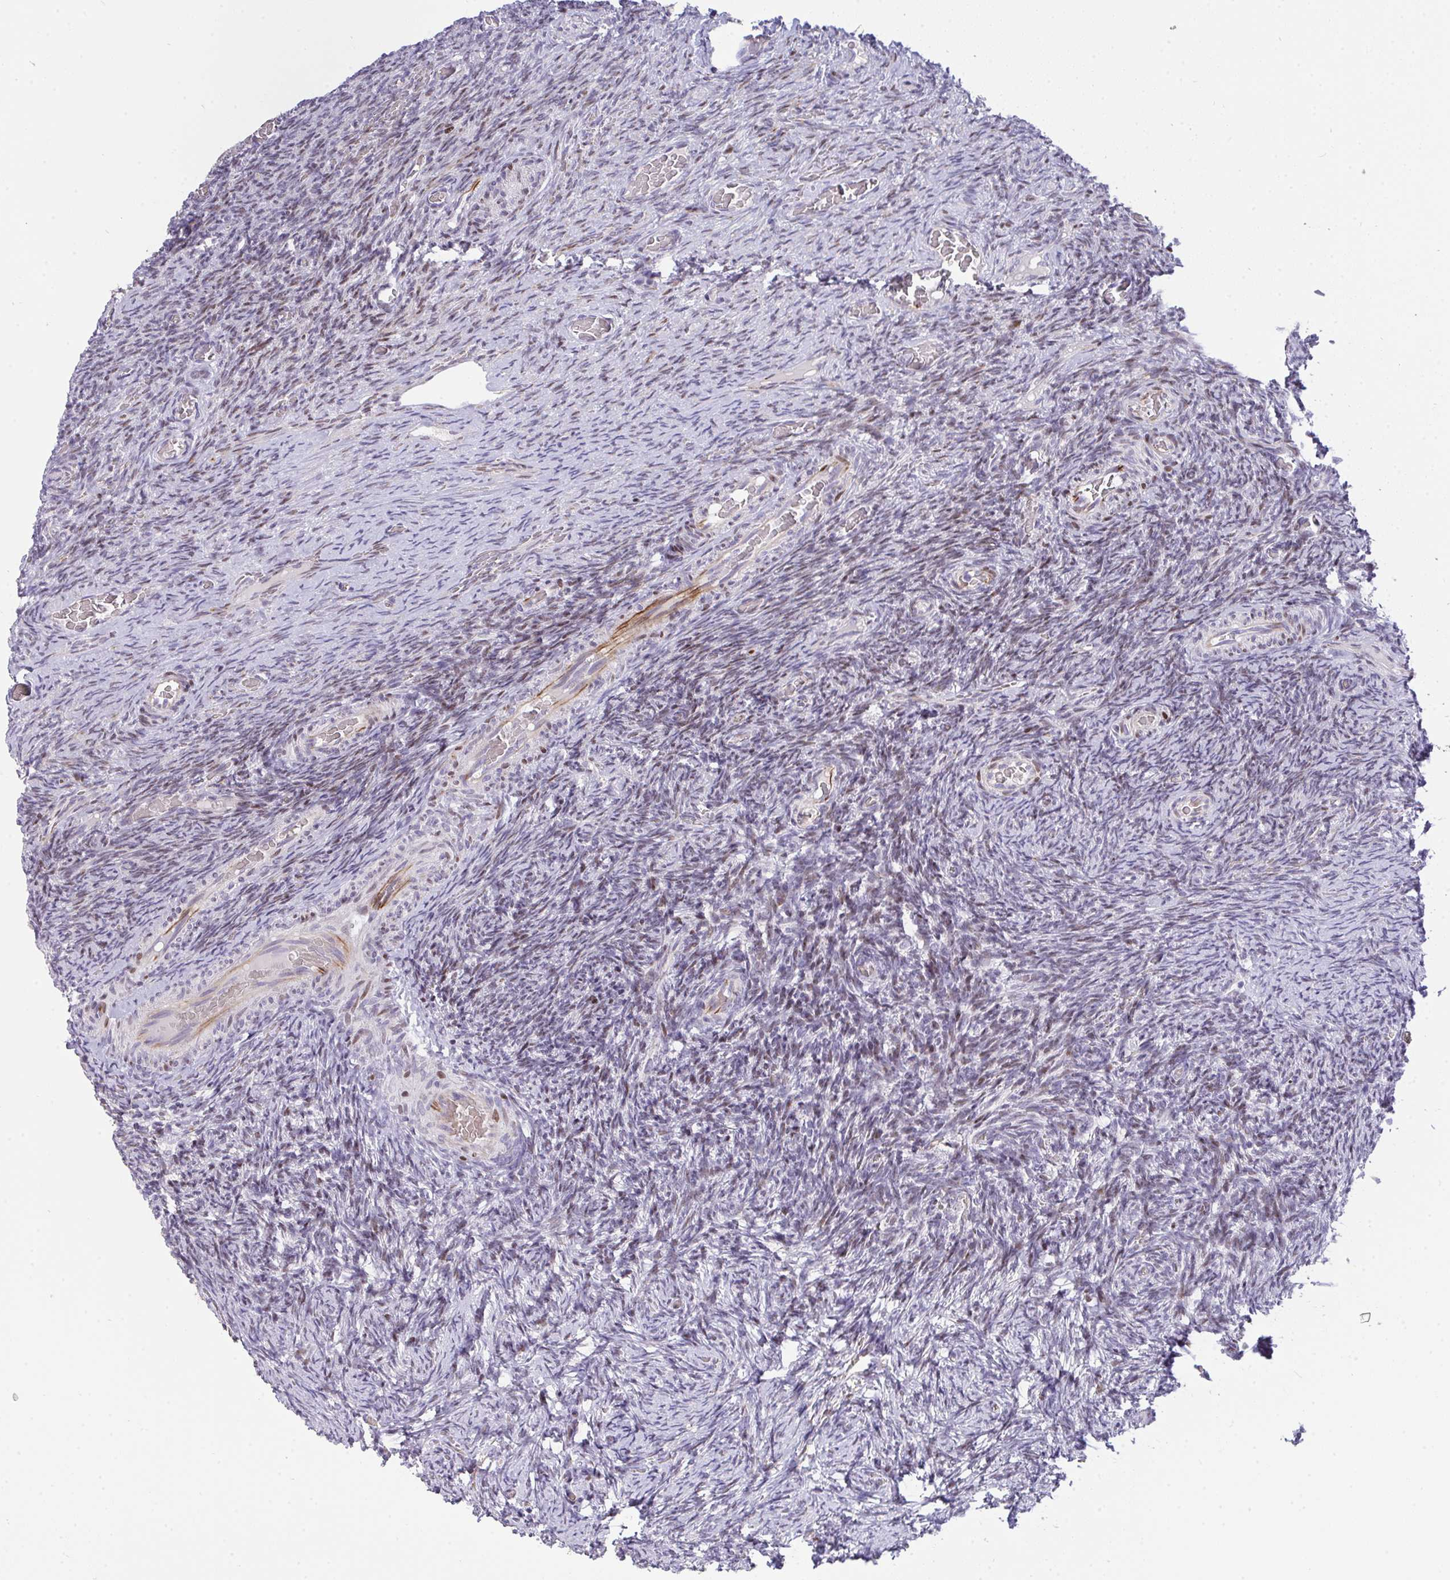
{"staining": {"intensity": "weak", "quantity": "25%-75%", "location": "nuclear"}, "tissue": "ovary", "cell_type": "Ovarian stroma cells", "image_type": "normal", "snomed": [{"axis": "morphology", "description": "Normal tissue, NOS"}, {"axis": "topography", "description": "Ovary"}], "caption": "Weak nuclear positivity for a protein is seen in about 25%-75% of ovarian stroma cells of unremarkable ovary using IHC.", "gene": "PLPPR3", "patient": {"sex": "female", "age": 34}}